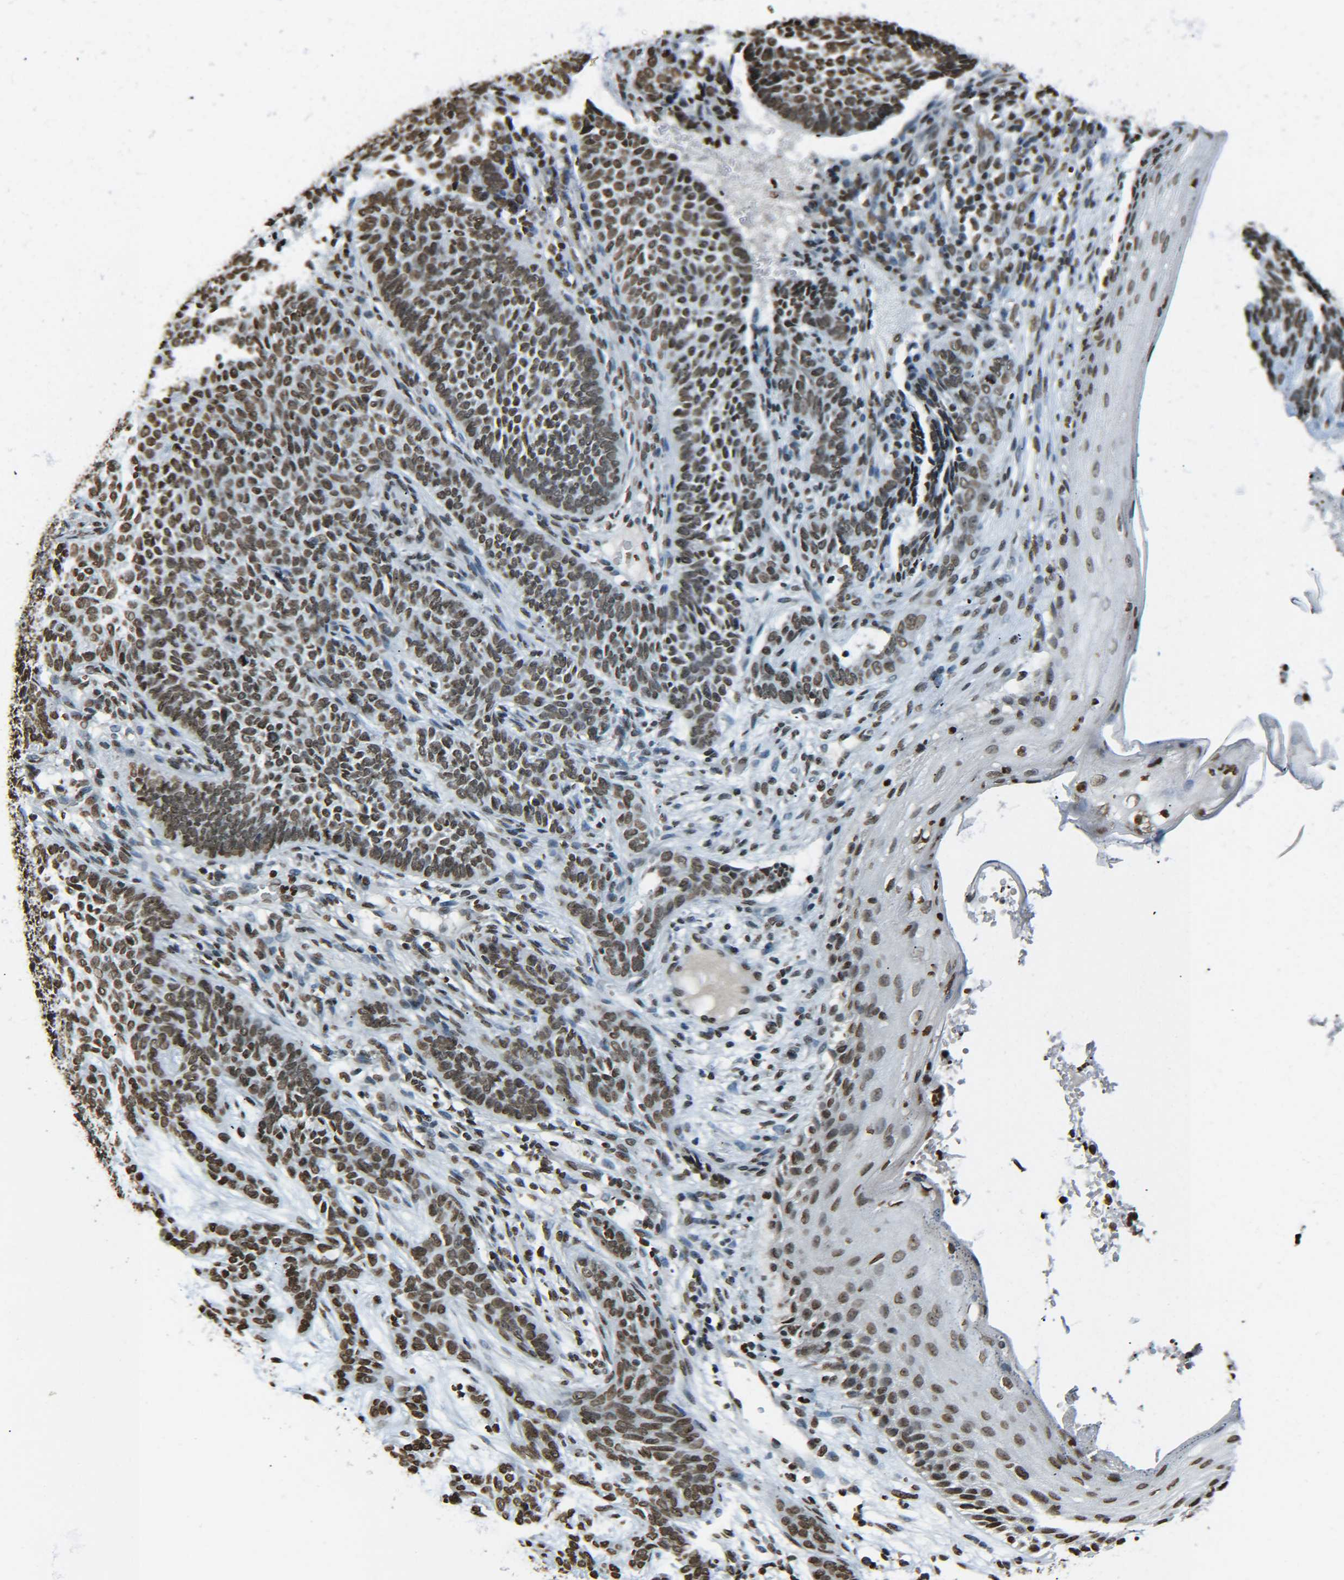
{"staining": {"intensity": "moderate", "quantity": ">75%", "location": "nuclear"}, "tissue": "skin cancer", "cell_type": "Tumor cells", "image_type": "cancer", "snomed": [{"axis": "morphology", "description": "Basal cell carcinoma"}, {"axis": "topography", "description": "Skin"}], "caption": "High-power microscopy captured an immunohistochemistry (IHC) image of skin cancer (basal cell carcinoma), revealing moderate nuclear positivity in approximately >75% of tumor cells.", "gene": "H4C16", "patient": {"sex": "male", "age": 87}}